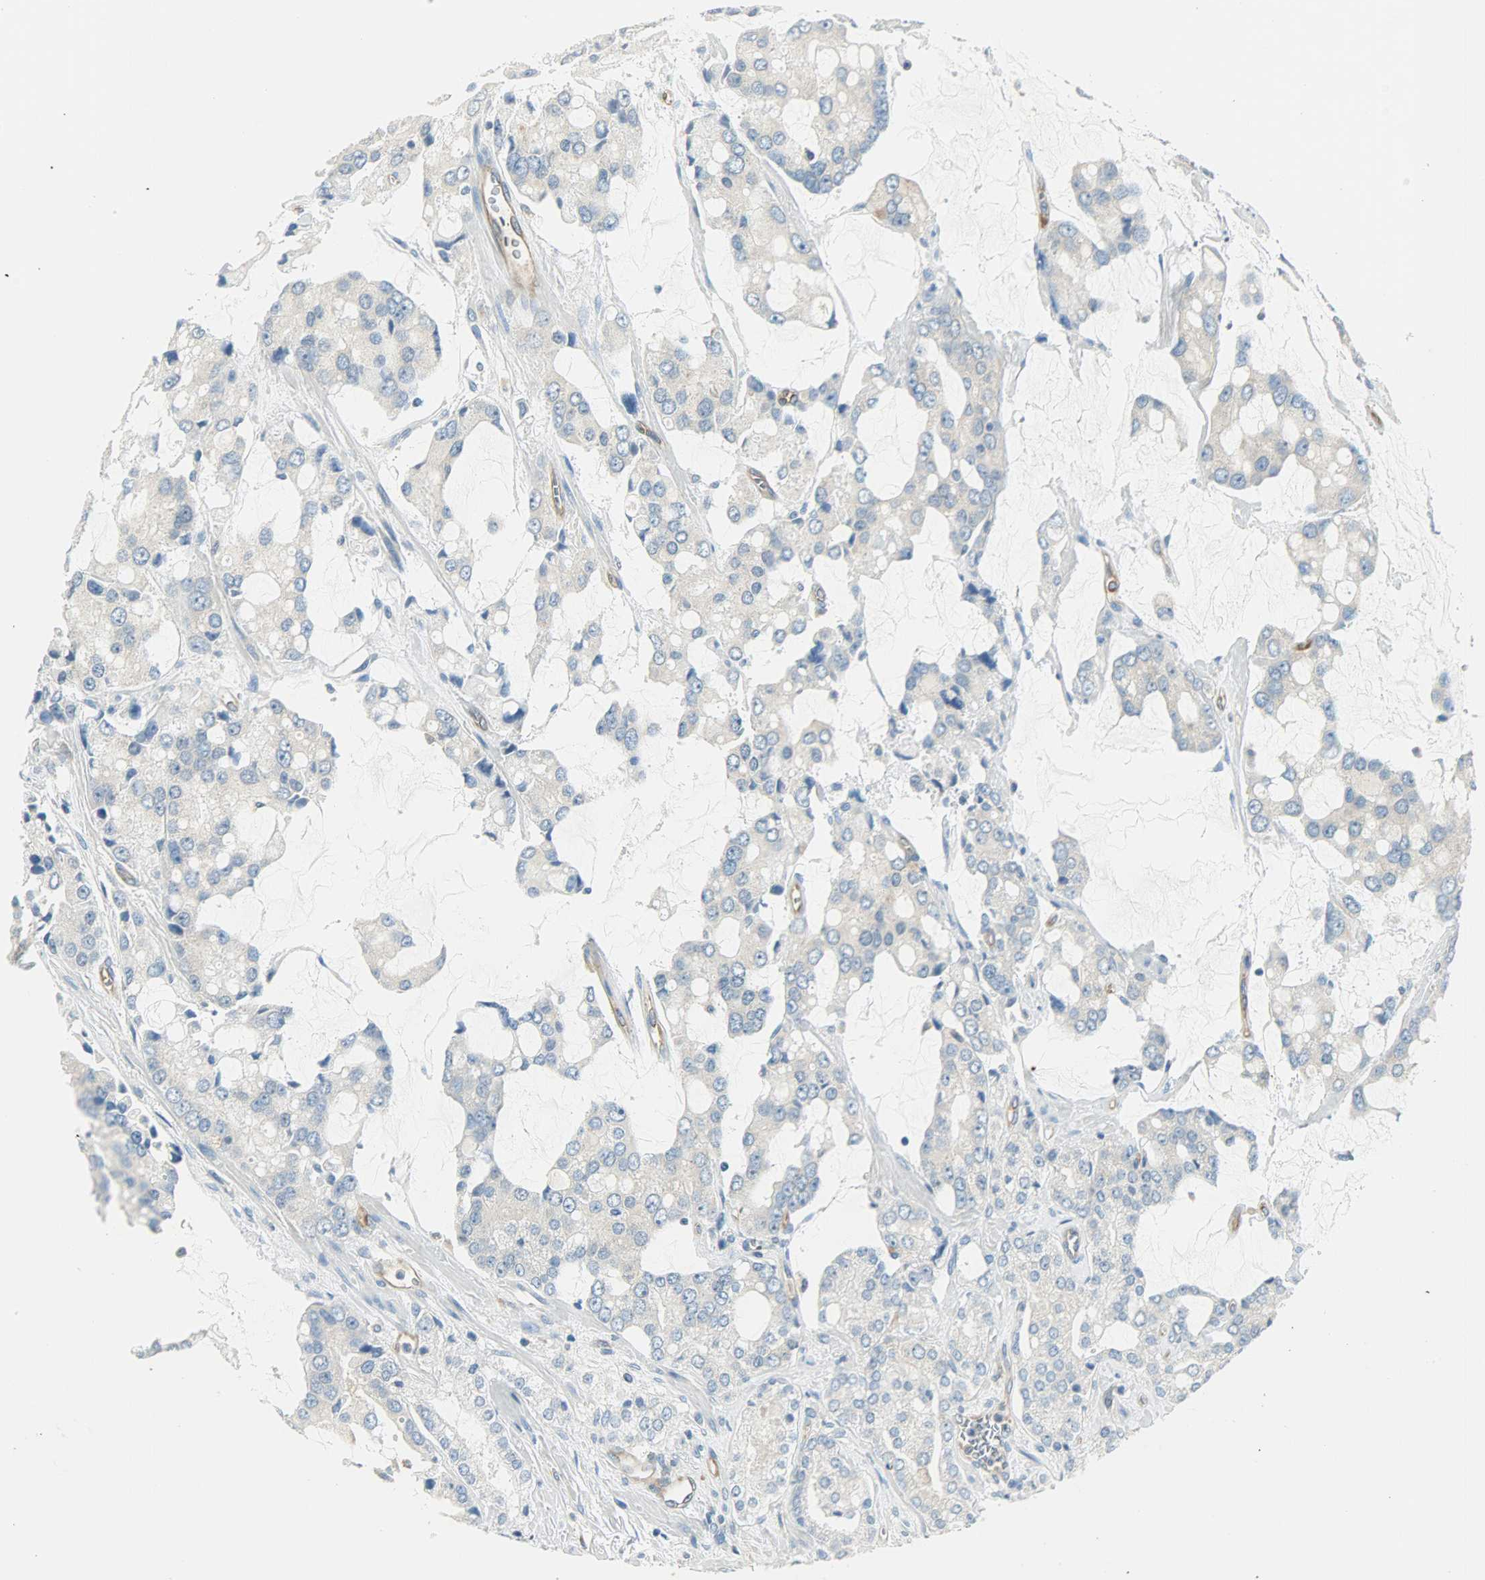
{"staining": {"intensity": "negative", "quantity": "none", "location": "none"}, "tissue": "prostate cancer", "cell_type": "Tumor cells", "image_type": "cancer", "snomed": [{"axis": "morphology", "description": "Adenocarcinoma, High grade"}, {"axis": "topography", "description": "Prostate"}], "caption": "High power microscopy histopathology image of an immunohistochemistry micrograph of prostate cancer (adenocarcinoma (high-grade)), revealing no significant staining in tumor cells. The staining was performed using DAB to visualize the protein expression in brown, while the nuclei were stained in blue with hematoxylin (Magnification: 20x).", "gene": "WARS1", "patient": {"sex": "male", "age": 67}}